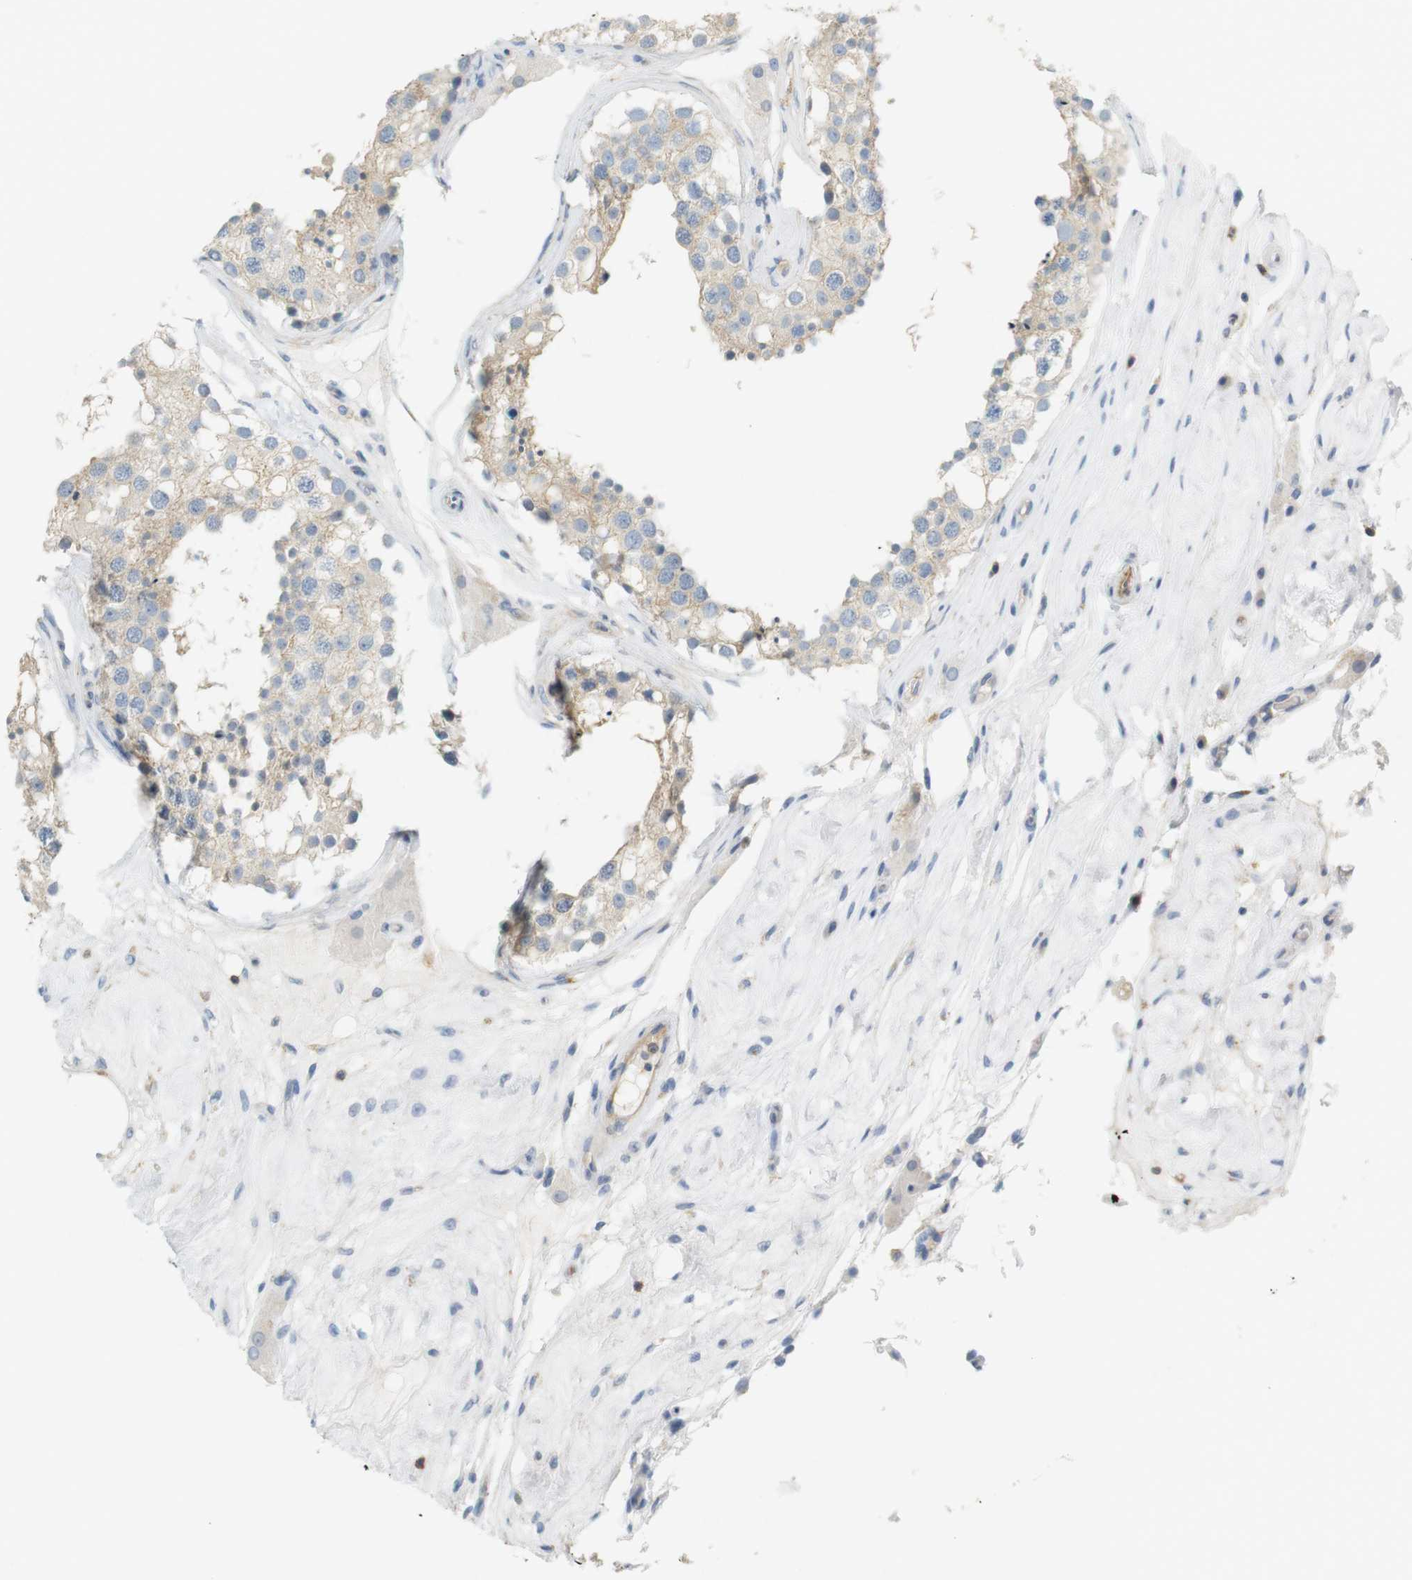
{"staining": {"intensity": "moderate", "quantity": ">75%", "location": "cytoplasmic/membranous"}, "tissue": "testis", "cell_type": "Cells in seminiferous ducts", "image_type": "normal", "snomed": [{"axis": "morphology", "description": "Normal tissue, NOS"}, {"axis": "topography", "description": "Testis"}], "caption": "Cells in seminiferous ducts reveal moderate cytoplasmic/membranous positivity in approximately >75% of cells in normal testis. (DAB (3,3'-diaminobenzidine) IHC, brown staining for protein, blue staining for nuclei).", "gene": "F2R", "patient": {"sex": "male", "age": 68}}